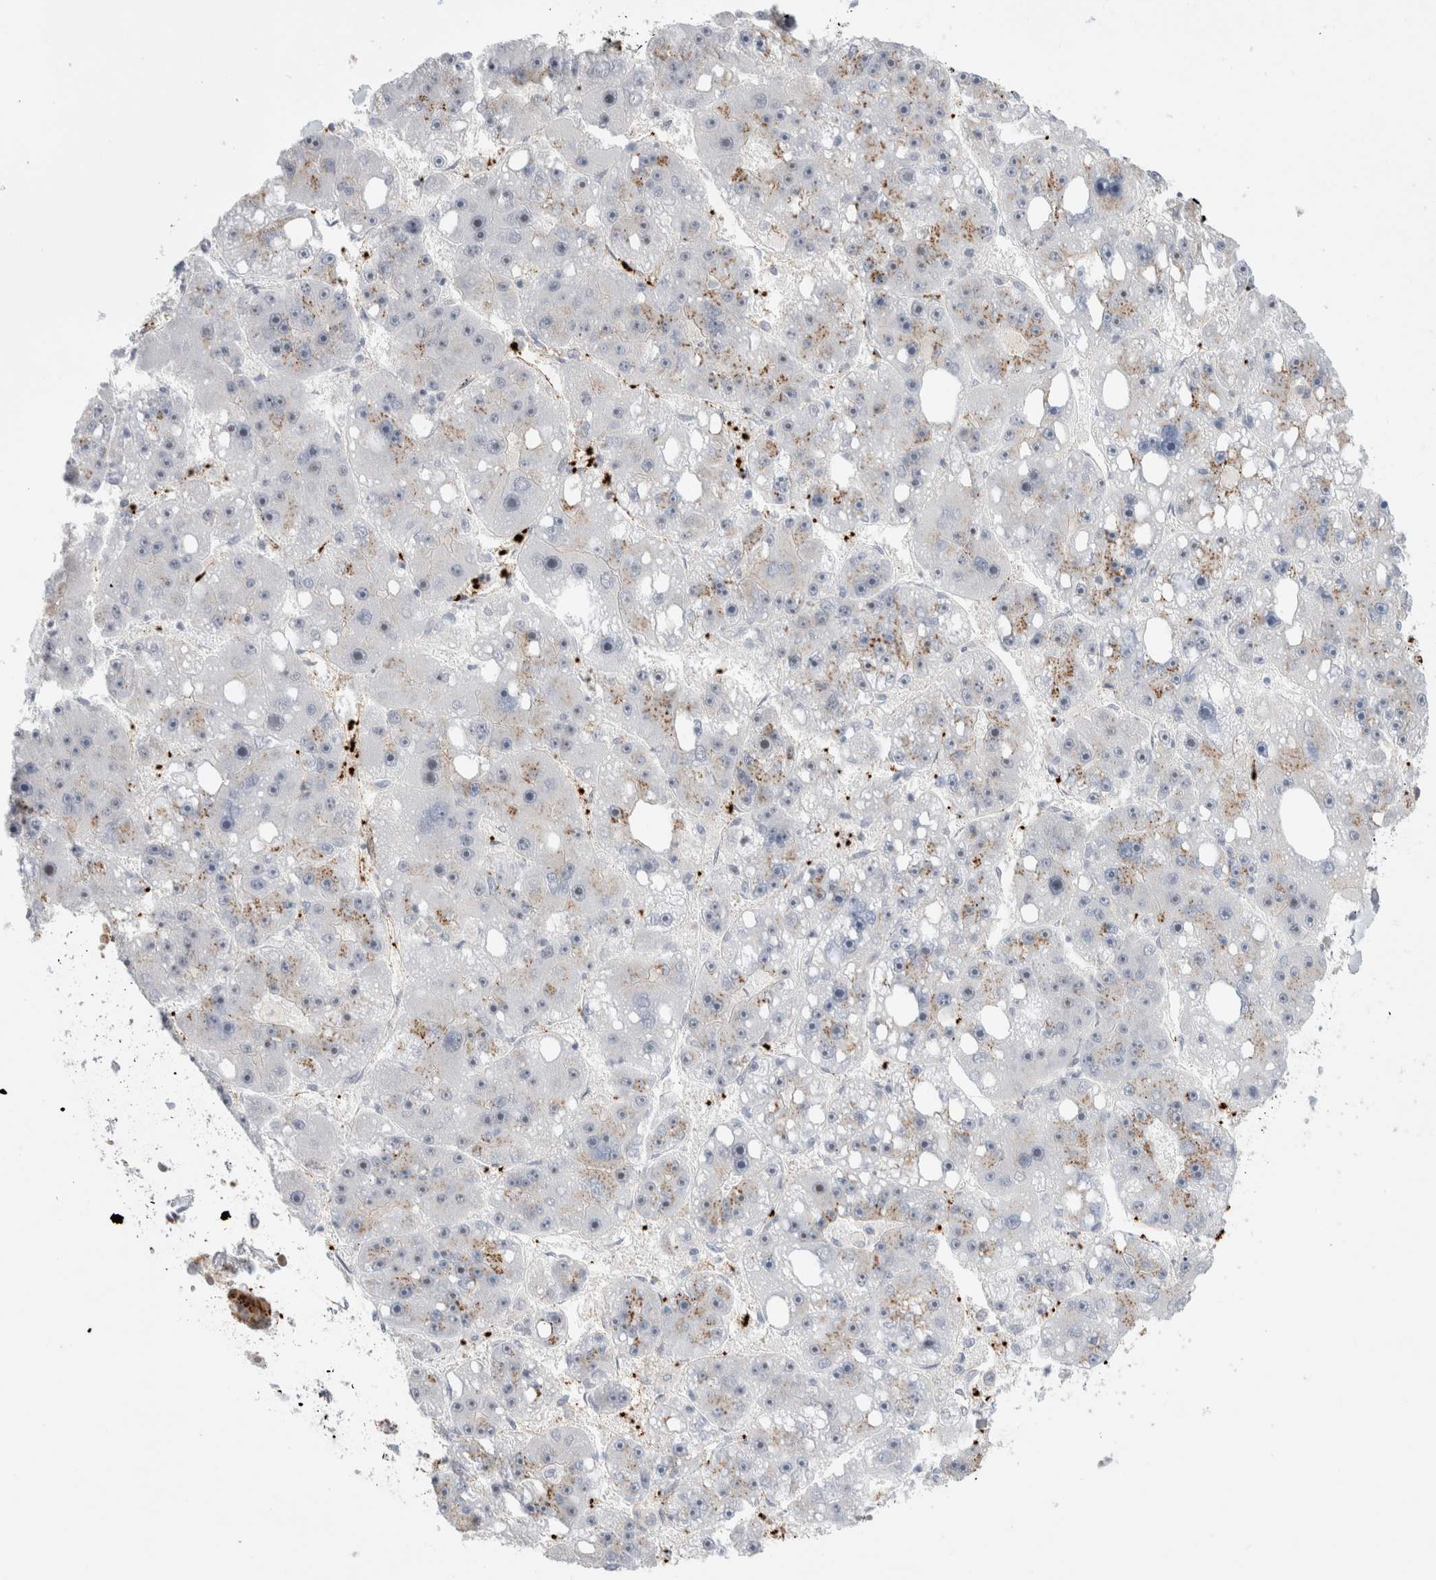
{"staining": {"intensity": "weak", "quantity": "<25%", "location": "cytoplasmic/membranous"}, "tissue": "liver cancer", "cell_type": "Tumor cells", "image_type": "cancer", "snomed": [{"axis": "morphology", "description": "Cholangiocarcinoma"}, {"axis": "topography", "description": "Liver"}], "caption": "Immunohistochemistry (IHC) of liver cancer shows no expression in tumor cells.", "gene": "VPS28", "patient": {"sex": "male", "age": 50}}